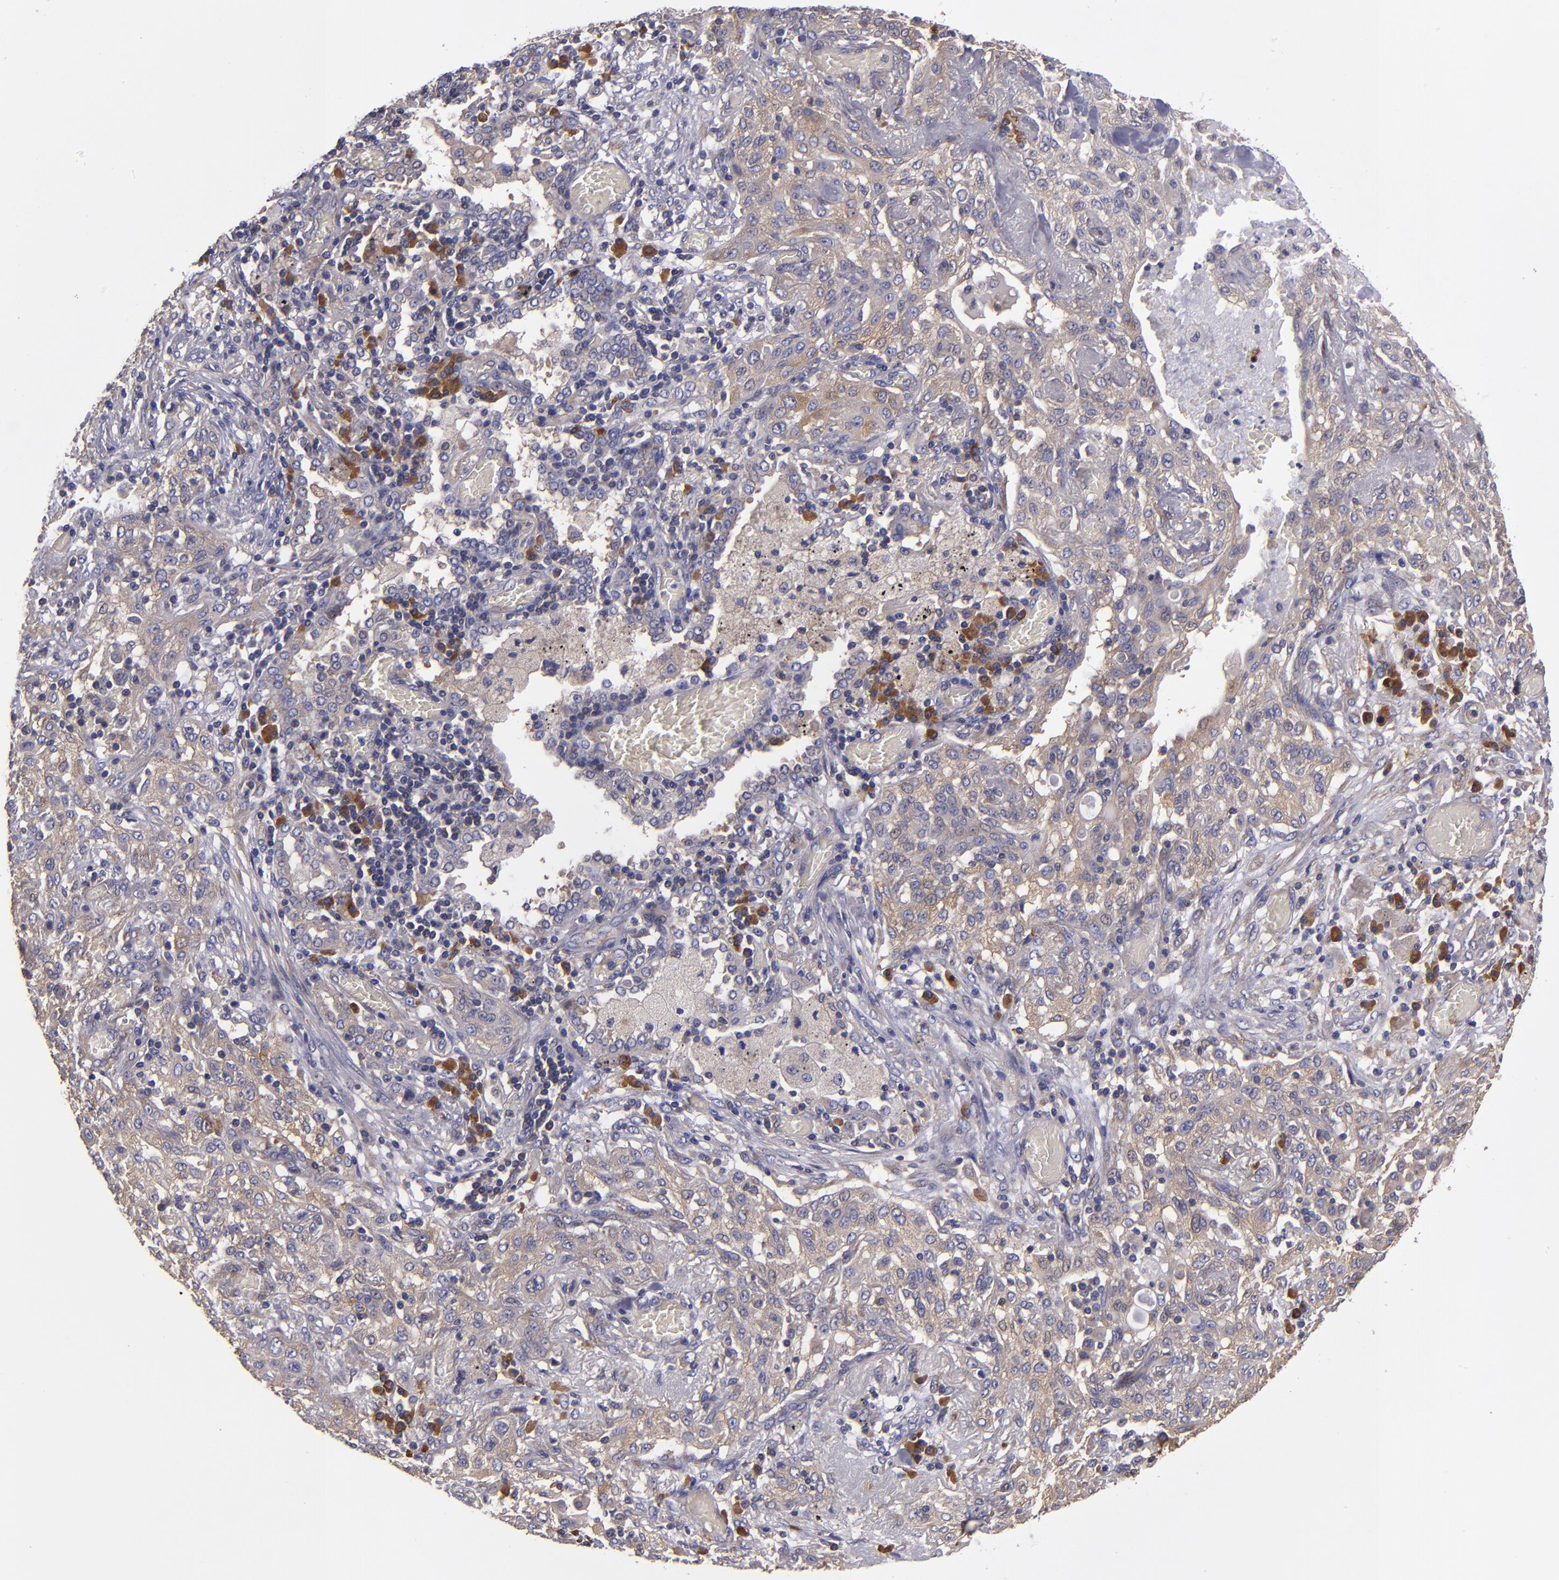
{"staining": {"intensity": "weak", "quantity": ">75%", "location": "cytoplasmic/membranous"}, "tissue": "lung cancer", "cell_type": "Tumor cells", "image_type": "cancer", "snomed": [{"axis": "morphology", "description": "Squamous cell carcinoma, NOS"}, {"axis": "topography", "description": "Lung"}], "caption": "Tumor cells display low levels of weak cytoplasmic/membranous expression in about >75% of cells in lung cancer. The staining was performed using DAB to visualize the protein expression in brown, while the nuclei were stained in blue with hematoxylin (Magnification: 20x).", "gene": "CARS1", "patient": {"sex": "female", "age": 47}}